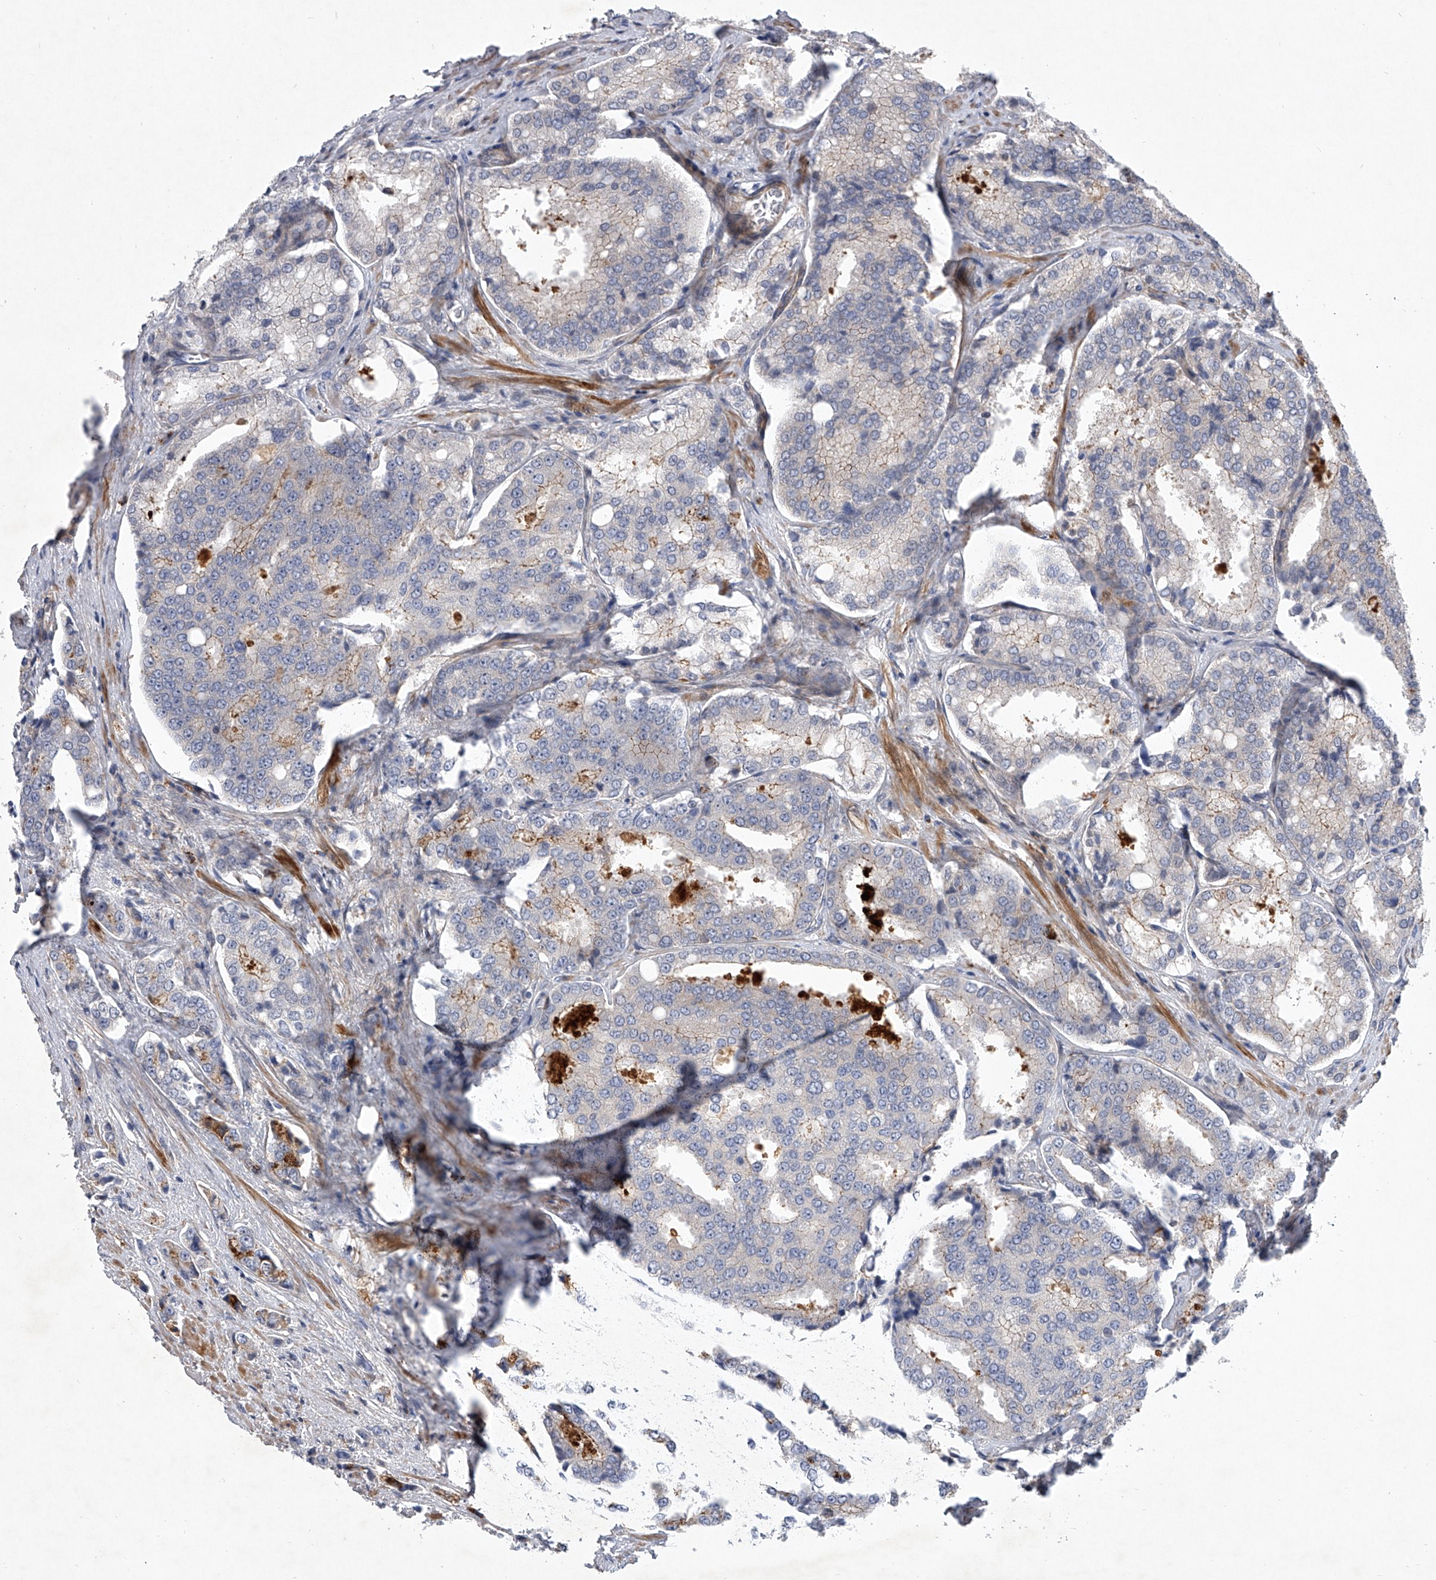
{"staining": {"intensity": "moderate", "quantity": "<25%", "location": "cytoplasmic/membranous"}, "tissue": "prostate cancer", "cell_type": "Tumor cells", "image_type": "cancer", "snomed": [{"axis": "morphology", "description": "Adenocarcinoma, High grade"}, {"axis": "topography", "description": "Prostate"}], "caption": "Immunohistochemistry (IHC) histopathology image of neoplastic tissue: human high-grade adenocarcinoma (prostate) stained using immunohistochemistry exhibits low levels of moderate protein expression localized specifically in the cytoplasmic/membranous of tumor cells, appearing as a cytoplasmic/membranous brown color.", "gene": "MINDY4", "patient": {"sex": "male", "age": 50}}